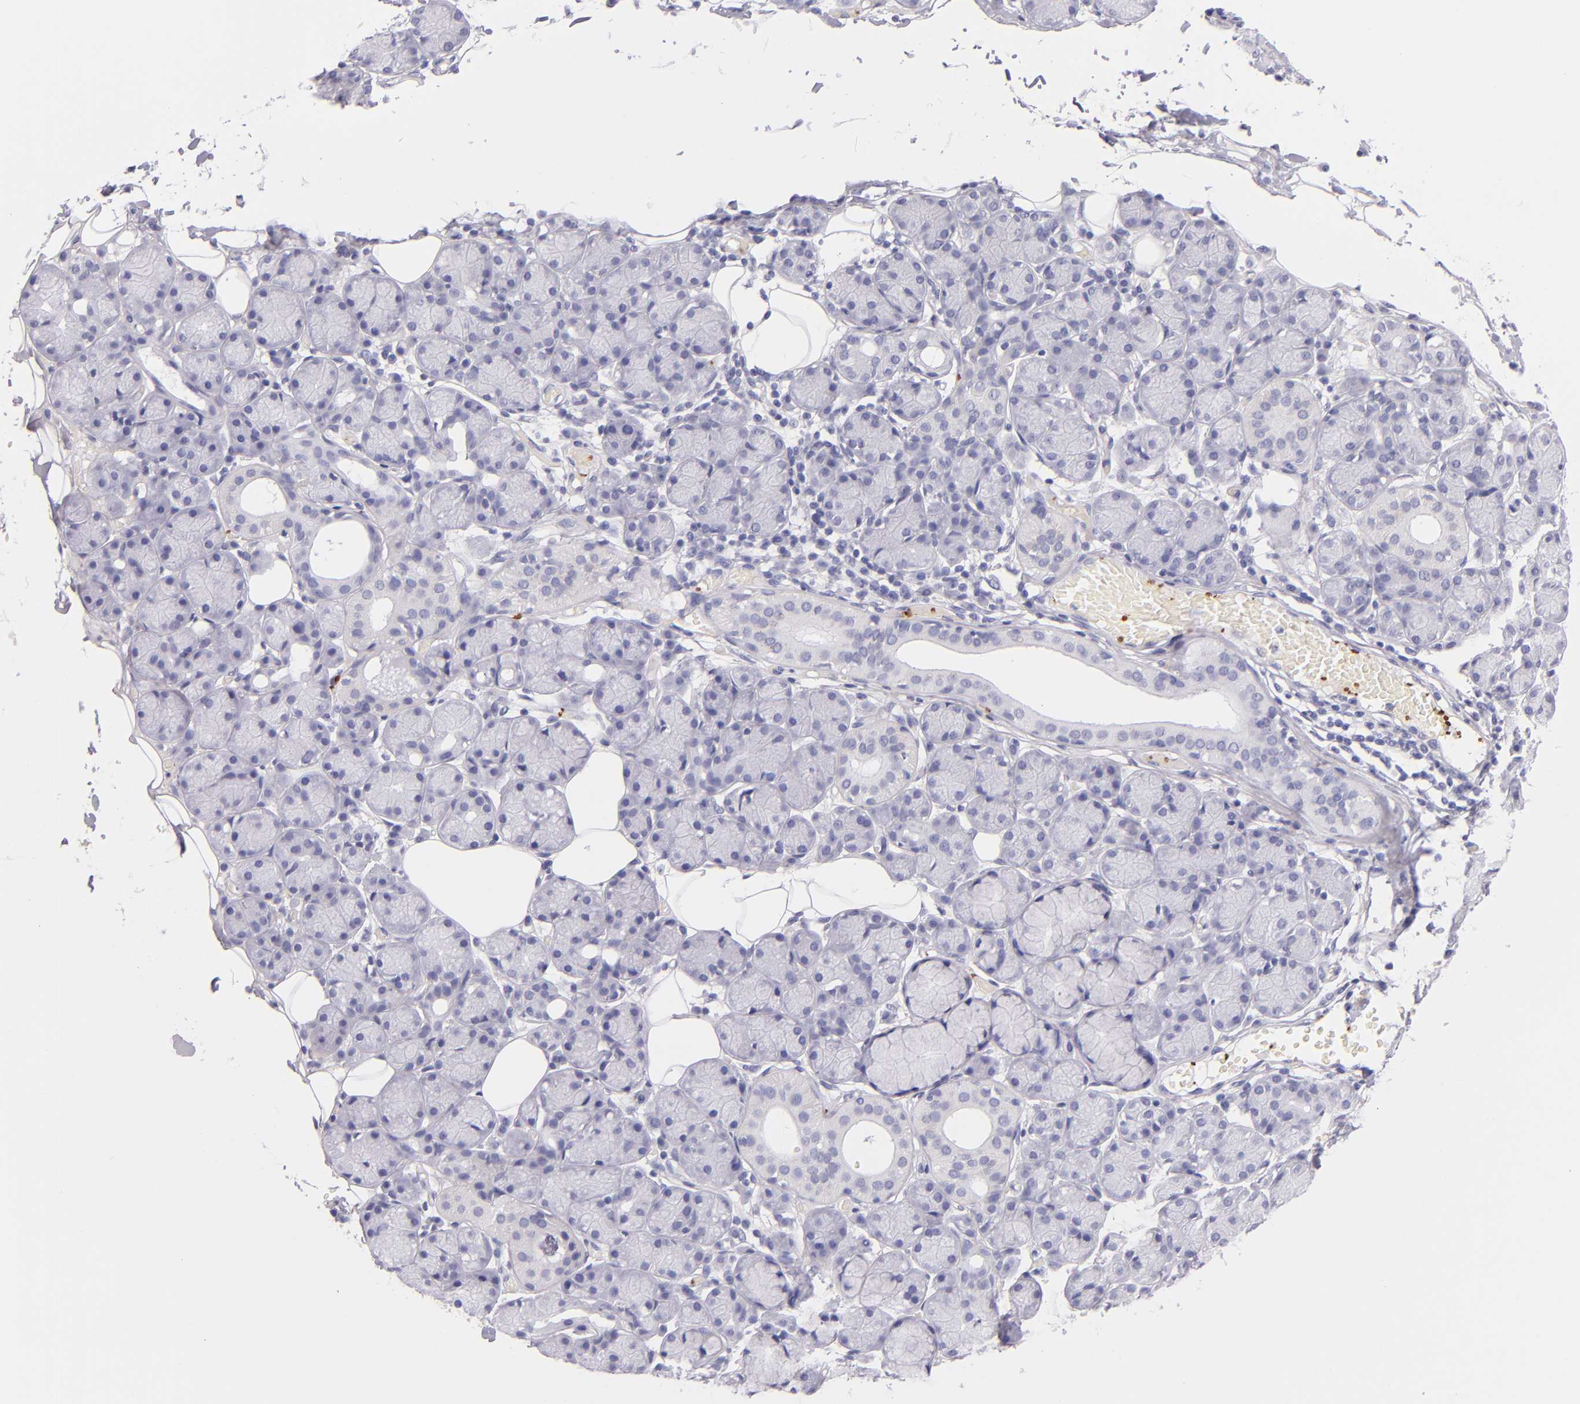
{"staining": {"intensity": "negative", "quantity": "none", "location": "none"}, "tissue": "salivary gland", "cell_type": "Glandular cells", "image_type": "normal", "snomed": [{"axis": "morphology", "description": "Normal tissue, NOS"}, {"axis": "topography", "description": "Salivary gland"}], "caption": "Immunohistochemical staining of benign human salivary gland reveals no significant expression in glandular cells. Brightfield microscopy of immunohistochemistry (IHC) stained with DAB (3,3'-diaminobenzidine) (brown) and hematoxylin (blue), captured at high magnification.", "gene": "GP1BA", "patient": {"sex": "male", "age": 54}}